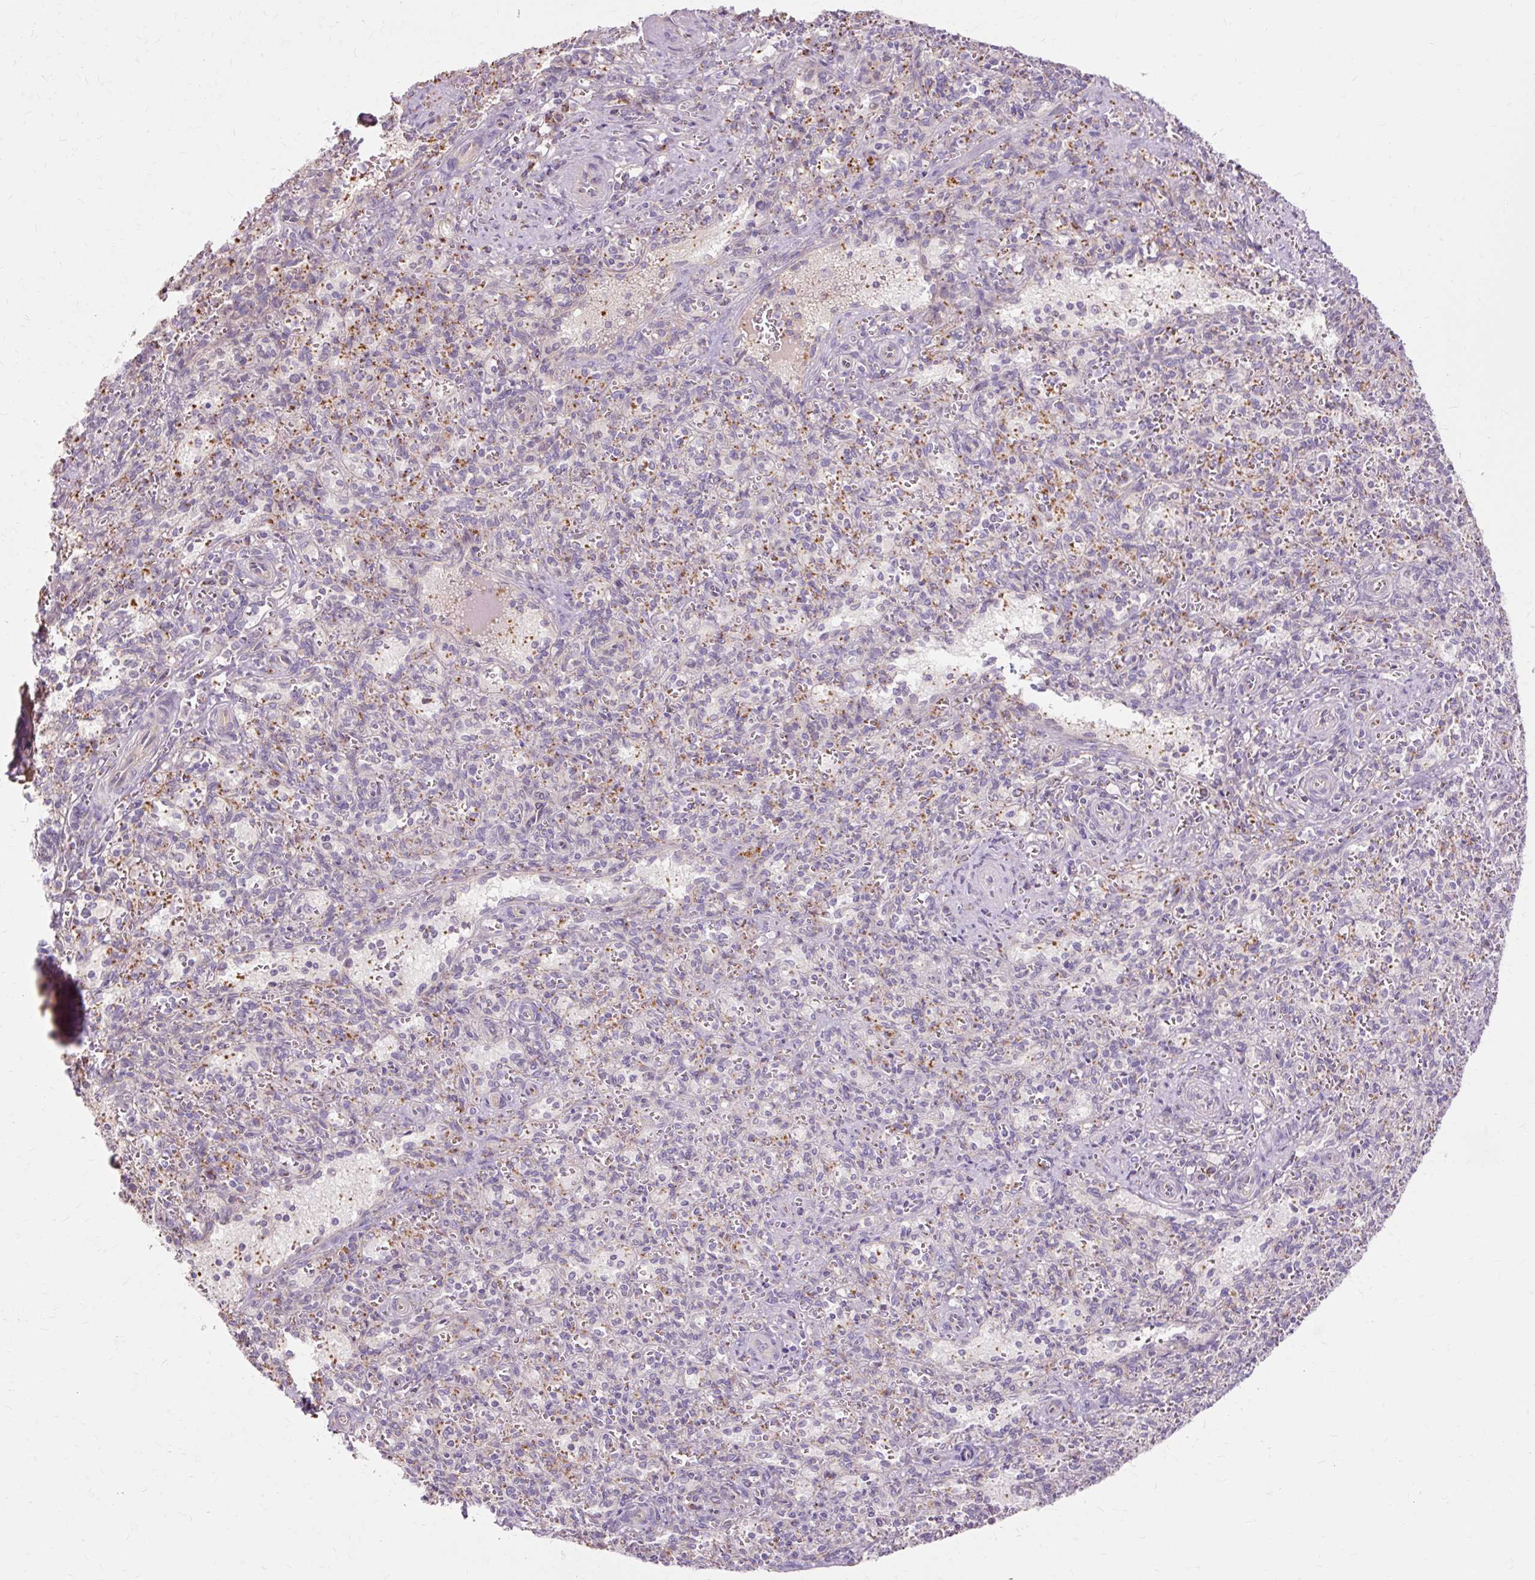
{"staining": {"intensity": "negative", "quantity": "none", "location": "none"}, "tissue": "spleen", "cell_type": "Cells in red pulp", "image_type": "normal", "snomed": [{"axis": "morphology", "description": "Normal tissue, NOS"}, {"axis": "topography", "description": "Spleen"}], "caption": "The micrograph reveals no staining of cells in red pulp in unremarkable spleen.", "gene": "PDZD2", "patient": {"sex": "female", "age": 26}}